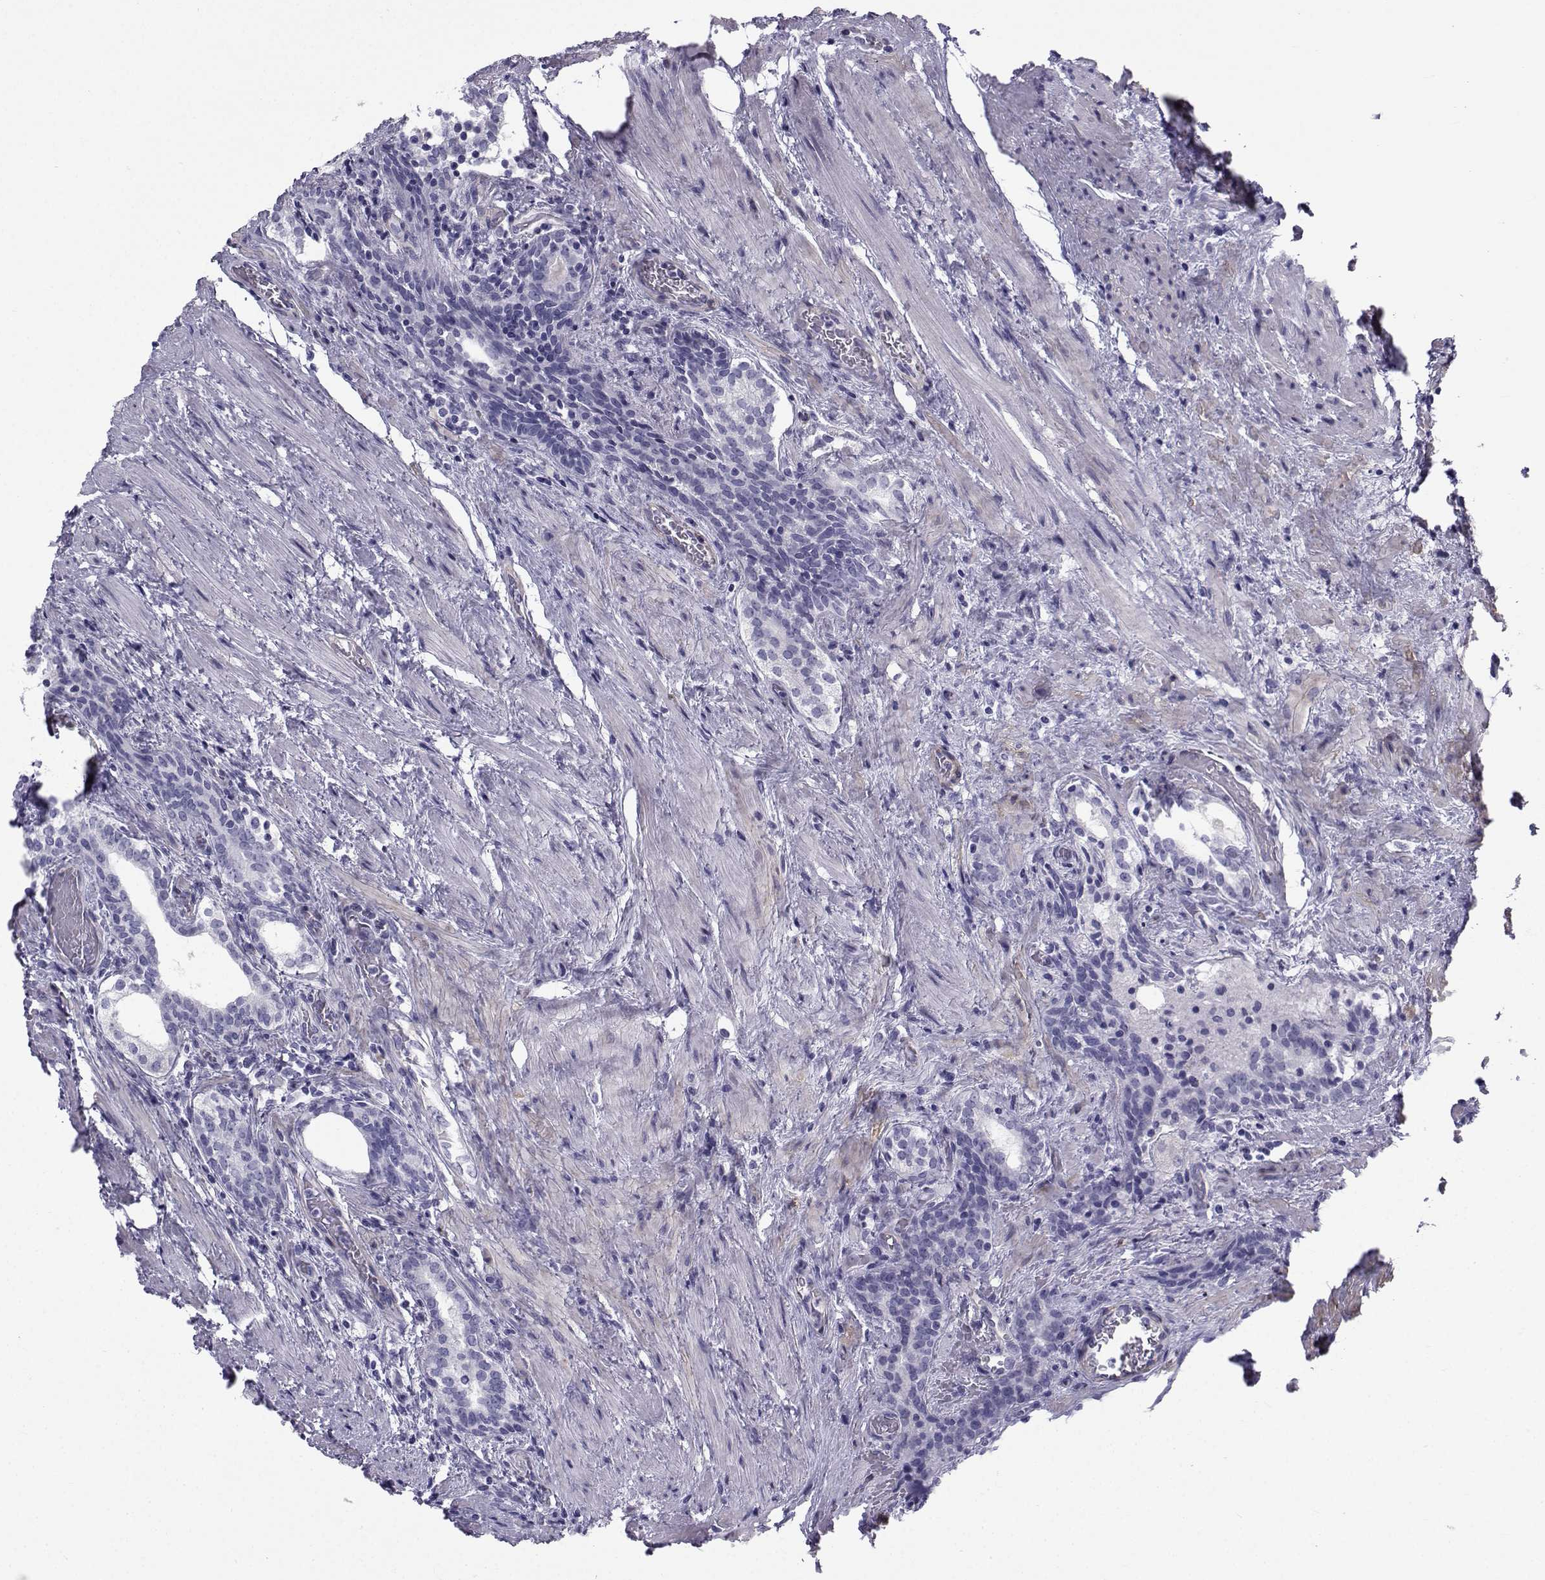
{"staining": {"intensity": "negative", "quantity": "none", "location": "none"}, "tissue": "prostate cancer", "cell_type": "Tumor cells", "image_type": "cancer", "snomed": [{"axis": "morphology", "description": "Adenocarcinoma, NOS"}, {"axis": "morphology", "description": "Adenocarcinoma, High grade"}, {"axis": "topography", "description": "Prostate"}], "caption": "IHC photomicrograph of neoplastic tissue: human prostate adenocarcinoma stained with DAB (3,3'-diaminobenzidine) demonstrates no significant protein staining in tumor cells.", "gene": "SPANXD", "patient": {"sex": "male", "age": 61}}